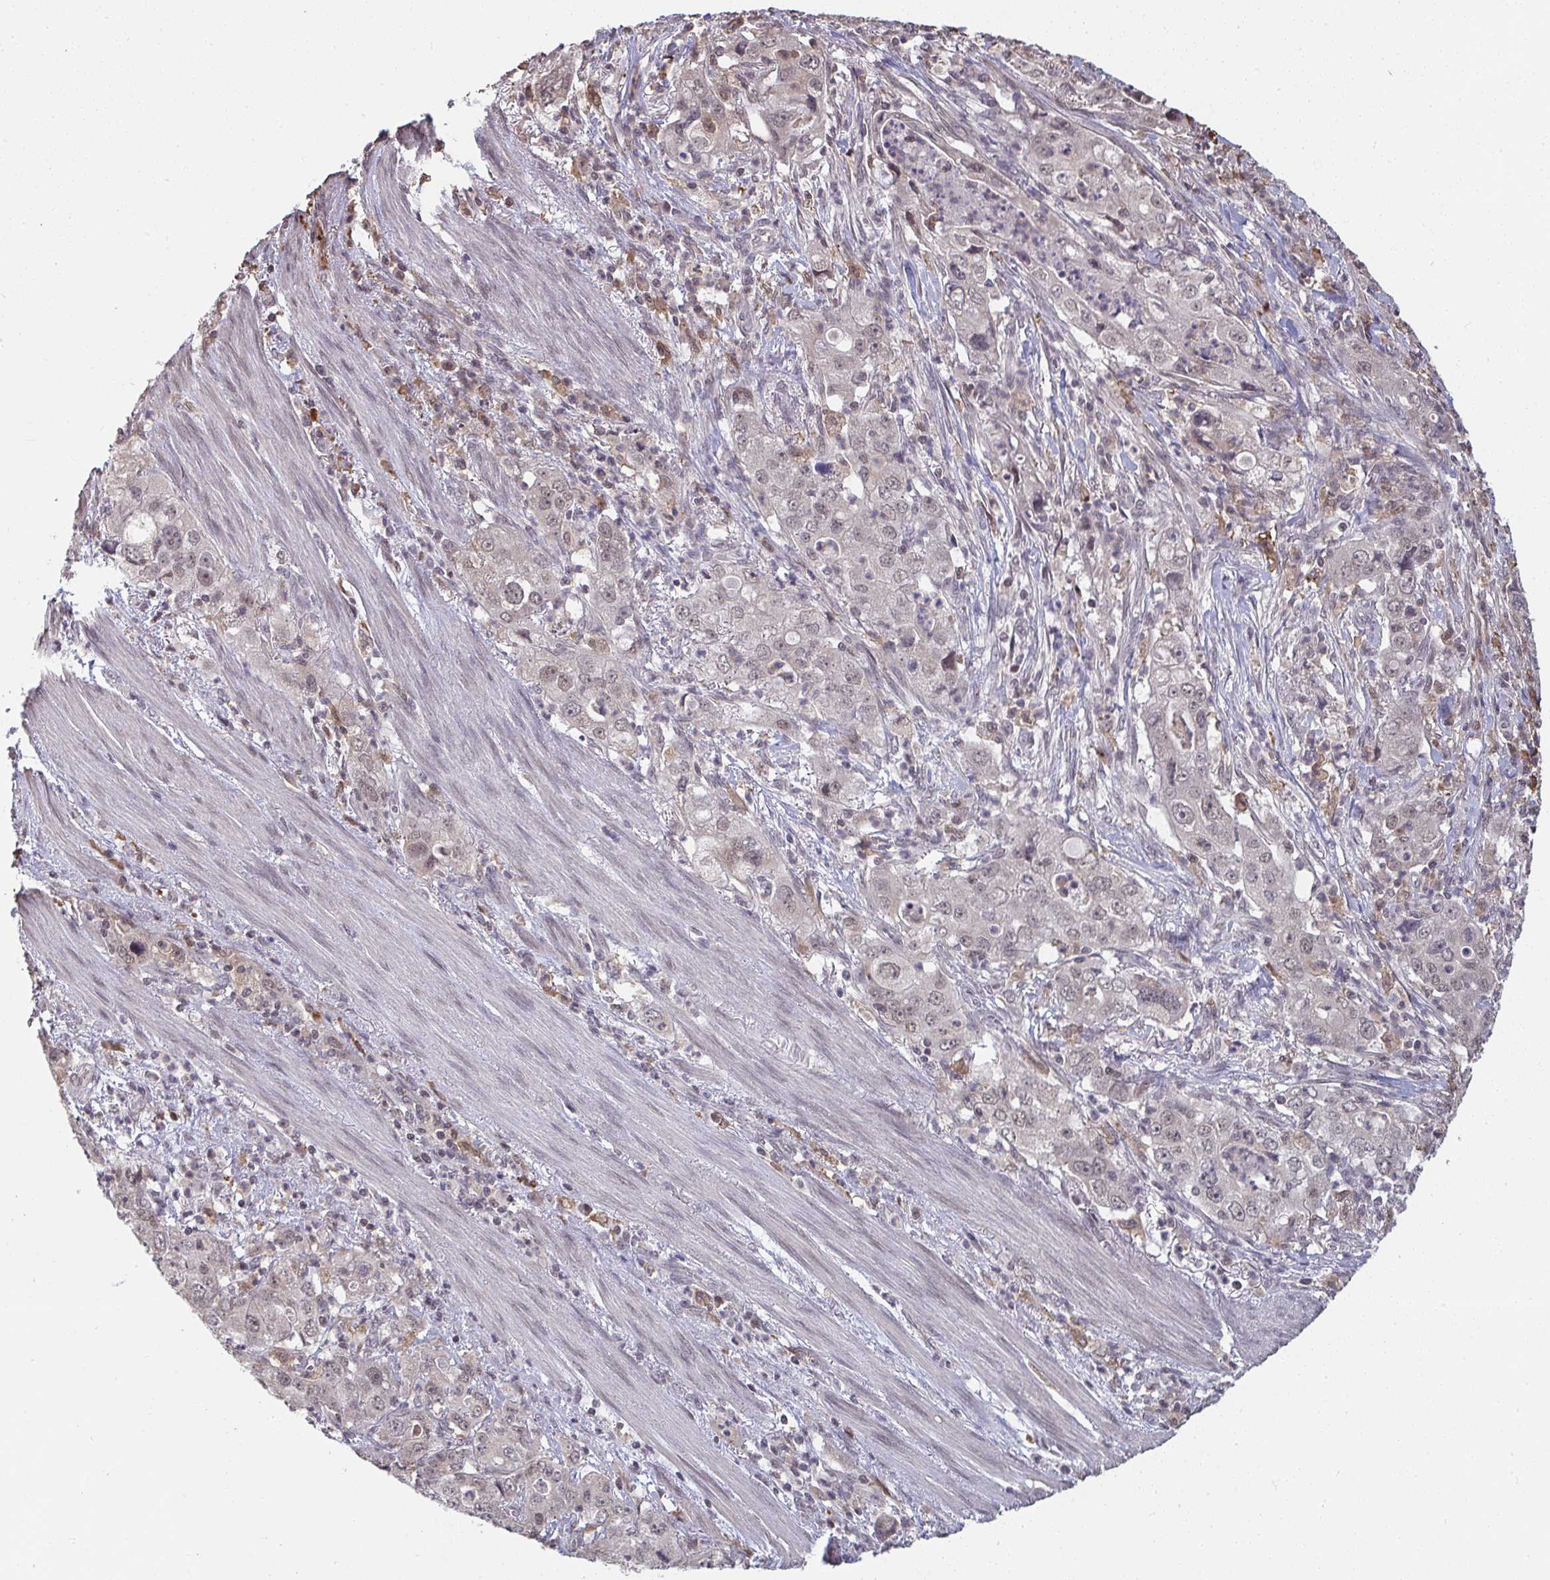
{"staining": {"intensity": "weak", "quantity": "<25%", "location": "nuclear"}, "tissue": "stomach cancer", "cell_type": "Tumor cells", "image_type": "cancer", "snomed": [{"axis": "morphology", "description": "Adenocarcinoma, NOS"}, {"axis": "topography", "description": "Stomach, upper"}], "caption": "Immunohistochemistry photomicrograph of human stomach cancer stained for a protein (brown), which shows no positivity in tumor cells. (Immunohistochemistry, brightfield microscopy, high magnification).", "gene": "SAP30", "patient": {"sex": "male", "age": 75}}